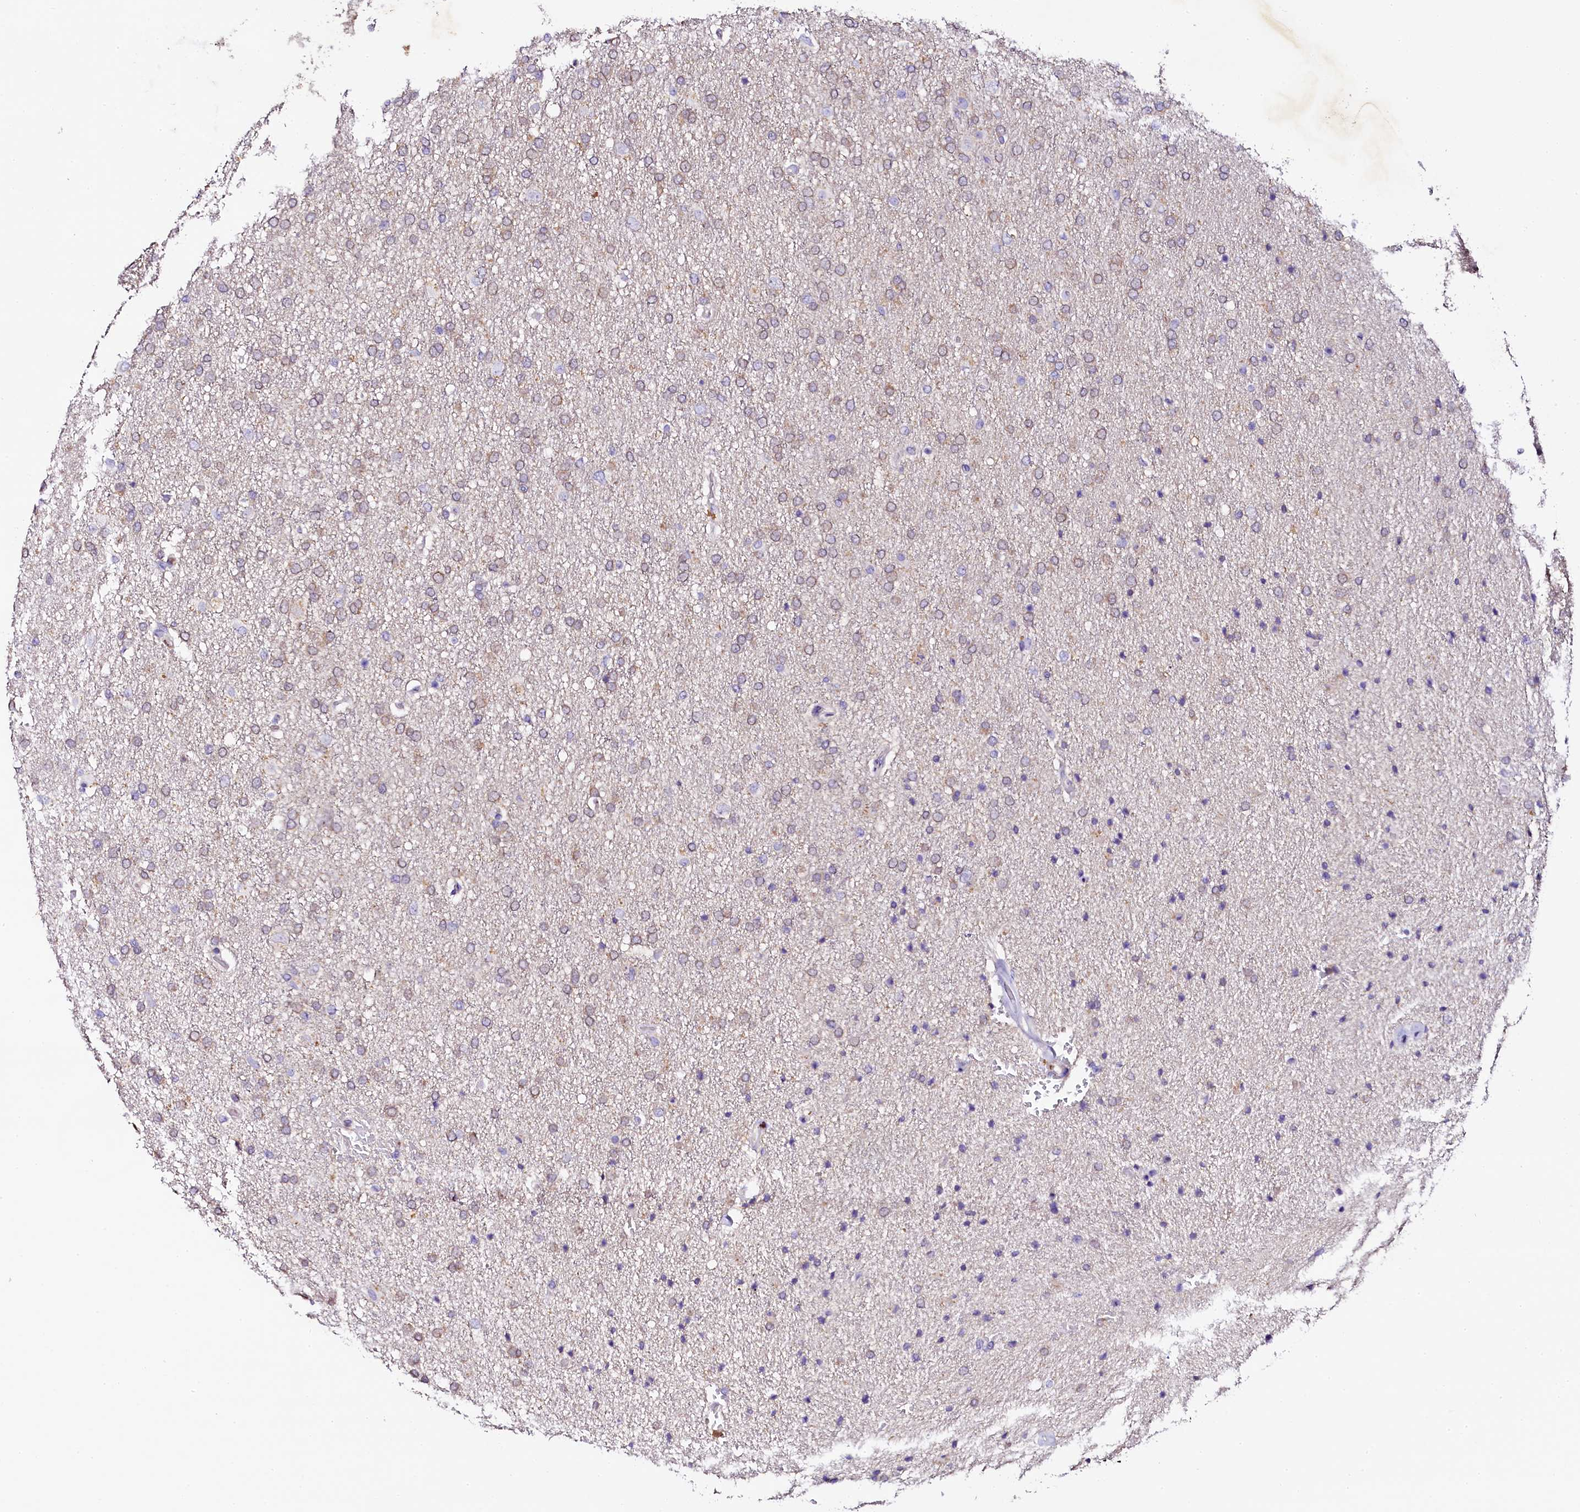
{"staining": {"intensity": "negative", "quantity": "none", "location": "none"}, "tissue": "glioma", "cell_type": "Tumor cells", "image_type": "cancer", "snomed": [{"axis": "morphology", "description": "Glioma, malignant, High grade"}, {"axis": "topography", "description": "Brain"}], "caption": "Glioma was stained to show a protein in brown. There is no significant positivity in tumor cells. (DAB (3,3'-diaminobenzidine) immunohistochemistry with hematoxylin counter stain).", "gene": "NAA16", "patient": {"sex": "male", "age": 72}}